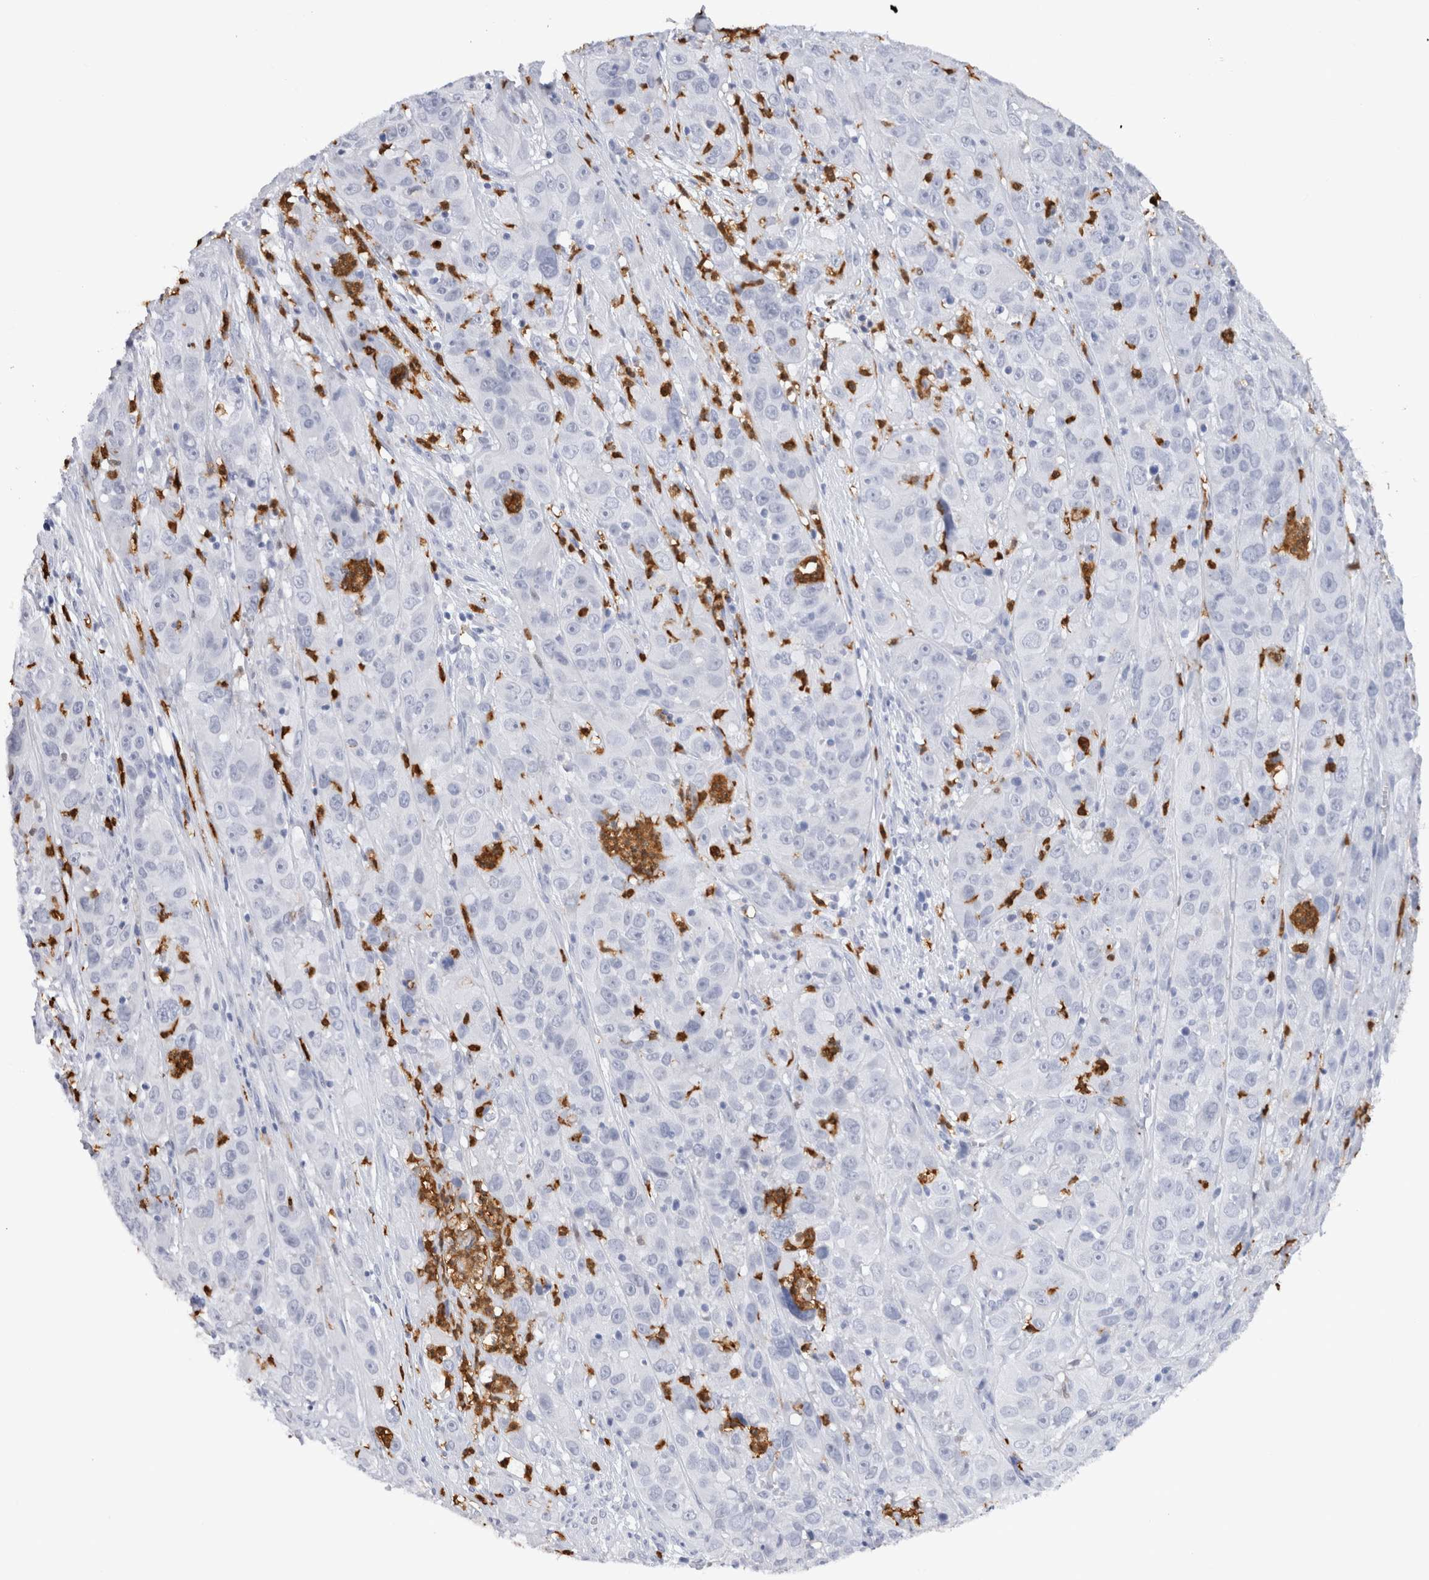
{"staining": {"intensity": "negative", "quantity": "none", "location": "none"}, "tissue": "cervical cancer", "cell_type": "Tumor cells", "image_type": "cancer", "snomed": [{"axis": "morphology", "description": "Squamous cell carcinoma, NOS"}, {"axis": "topography", "description": "Cervix"}], "caption": "The immunohistochemistry (IHC) image has no significant expression in tumor cells of cervical squamous cell carcinoma tissue.", "gene": "SLC10A5", "patient": {"sex": "female", "age": 32}}